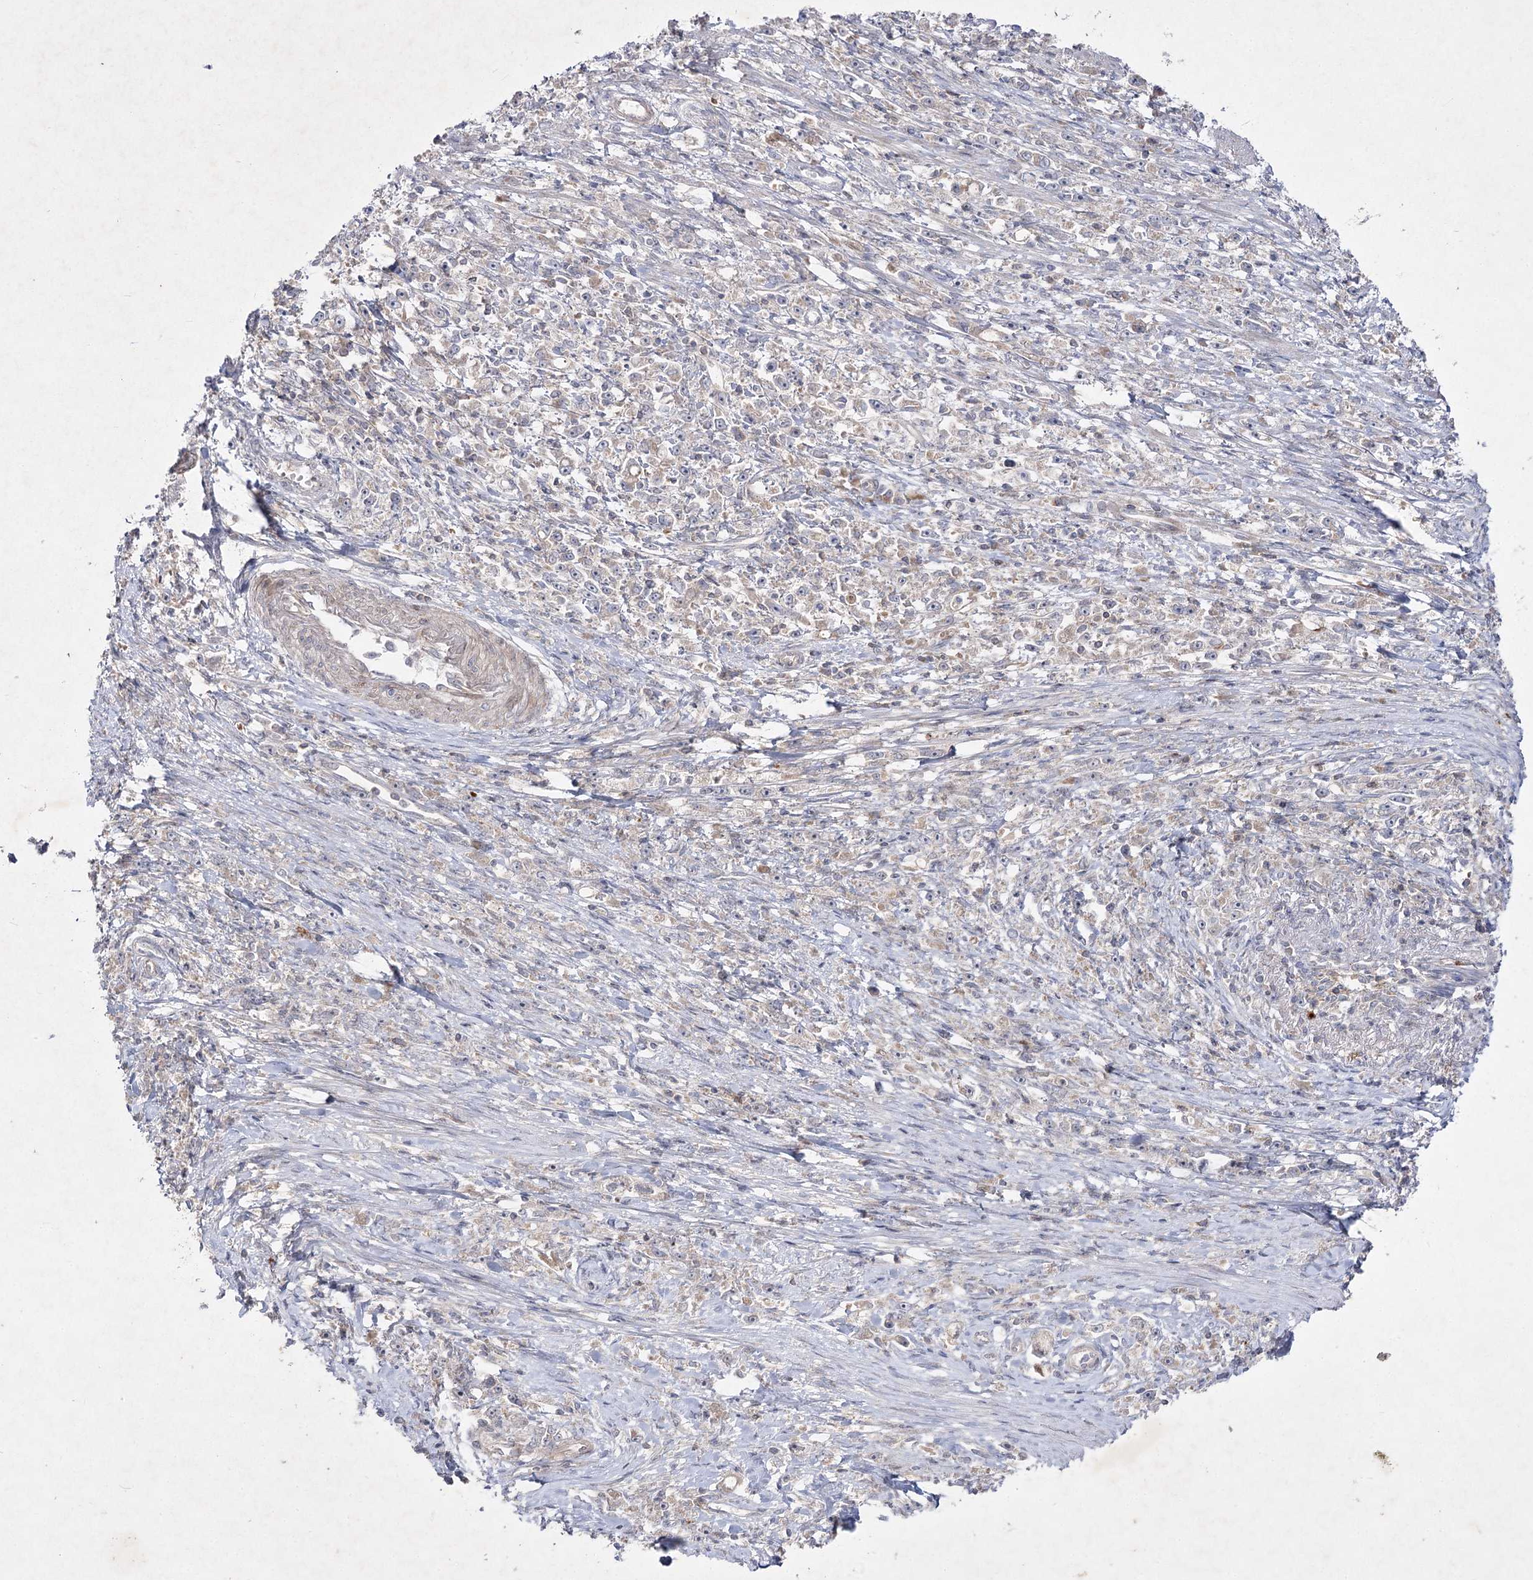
{"staining": {"intensity": "weak", "quantity": "<25%", "location": "cytoplasmic/membranous"}, "tissue": "stomach cancer", "cell_type": "Tumor cells", "image_type": "cancer", "snomed": [{"axis": "morphology", "description": "Adenocarcinoma, NOS"}, {"axis": "topography", "description": "Stomach"}], "caption": "There is no significant positivity in tumor cells of adenocarcinoma (stomach). (Brightfield microscopy of DAB (3,3'-diaminobenzidine) immunohistochemistry at high magnification).", "gene": "CIB2", "patient": {"sex": "female", "age": 59}}